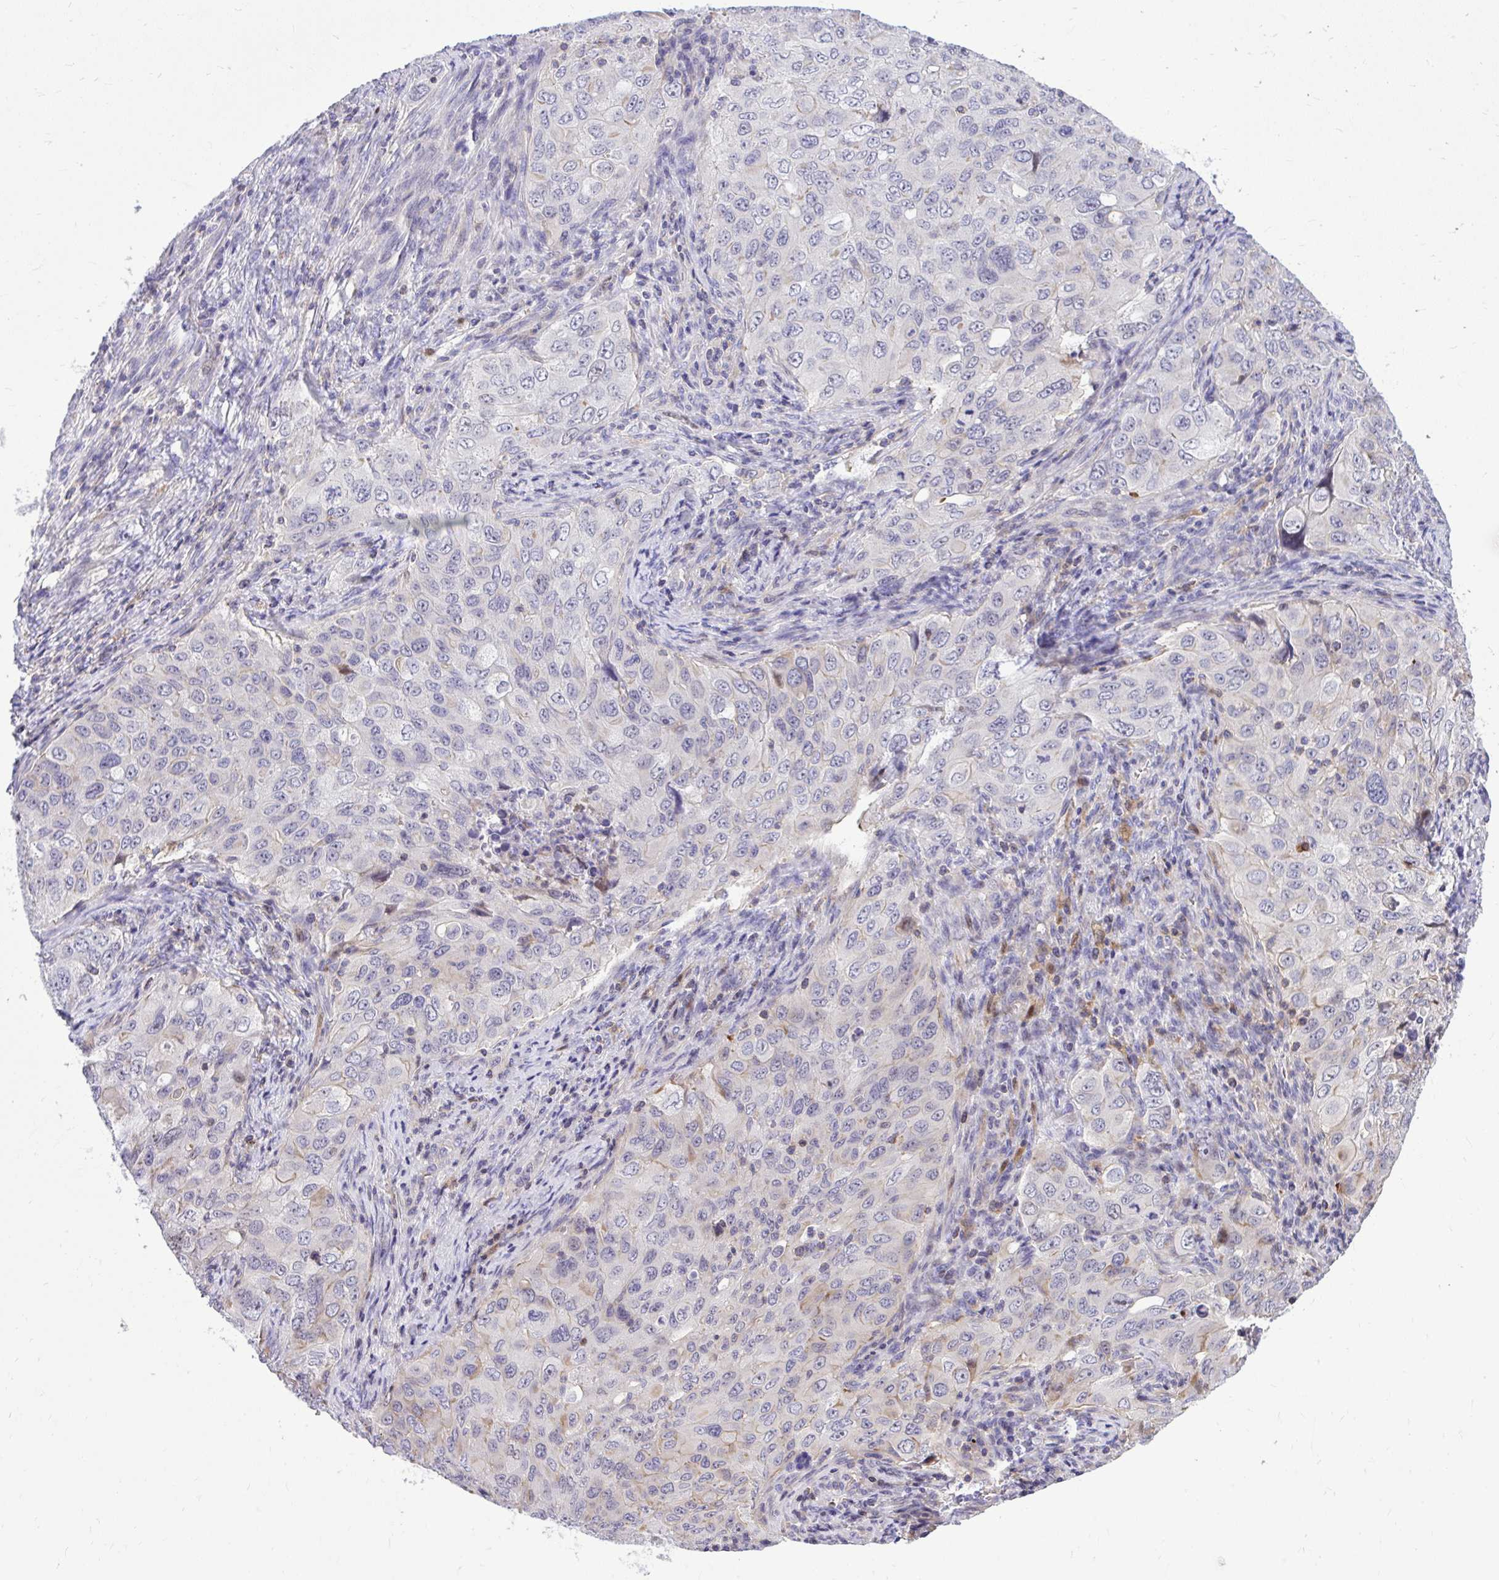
{"staining": {"intensity": "negative", "quantity": "none", "location": "none"}, "tissue": "lung cancer", "cell_type": "Tumor cells", "image_type": "cancer", "snomed": [{"axis": "morphology", "description": "Adenocarcinoma, NOS"}, {"axis": "morphology", "description": "Adenocarcinoma, metastatic, NOS"}, {"axis": "topography", "description": "Lymph node"}, {"axis": "topography", "description": "Lung"}], "caption": "An image of metastatic adenocarcinoma (lung) stained for a protein reveals no brown staining in tumor cells.", "gene": "GRK4", "patient": {"sex": "female", "age": 42}}